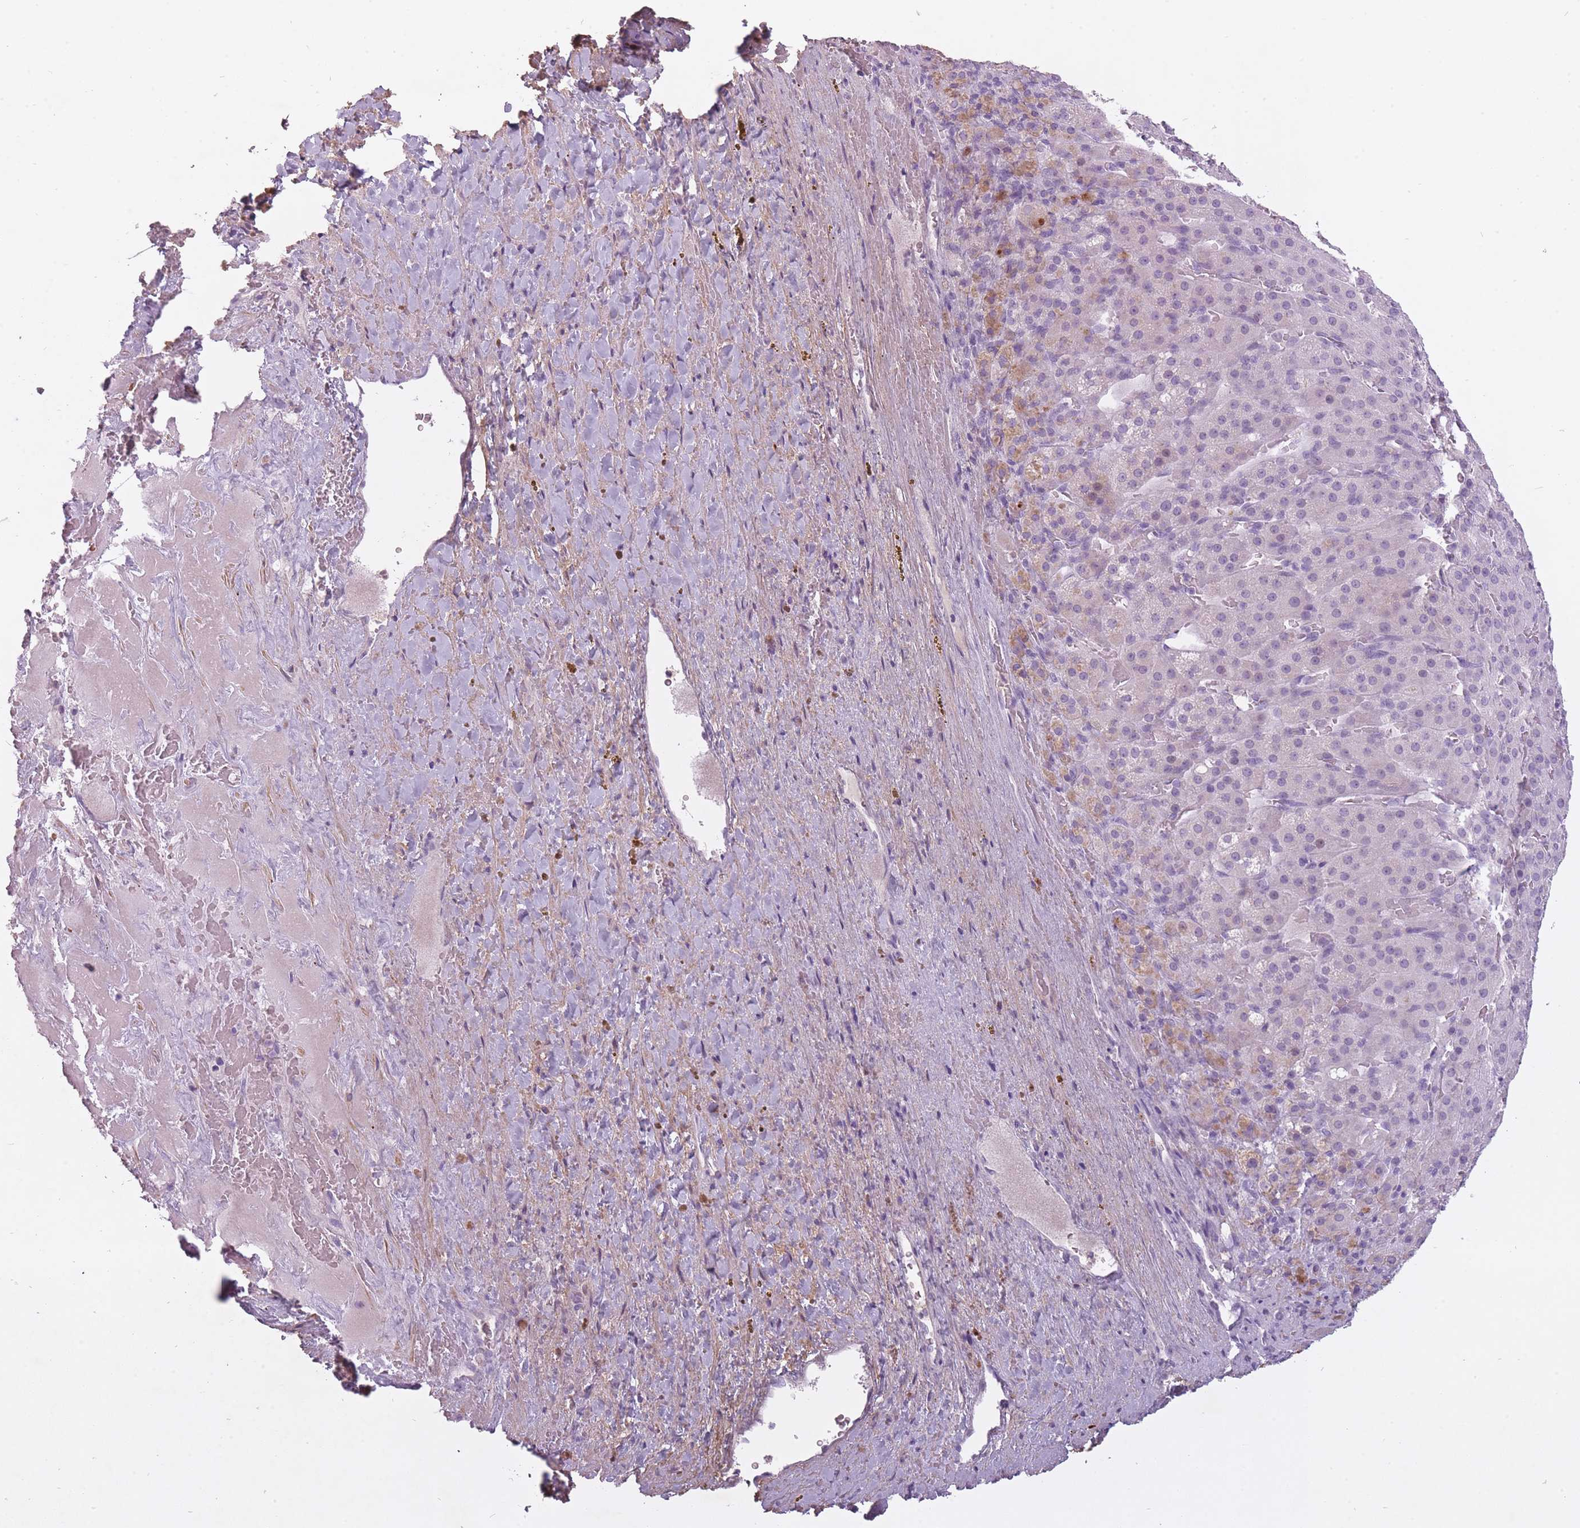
{"staining": {"intensity": "negative", "quantity": "none", "location": "none"}, "tissue": "adrenal gland", "cell_type": "Glandular cells", "image_type": "normal", "snomed": [{"axis": "morphology", "description": "Normal tissue, NOS"}, {"axis": "topography", "description": "Adrenal gland"}], "caption": "DAB immunohistochemical staining of benign human adrenal gland exhibits no significant staining in glandular cells.", "gene": "RFX4", "patient": {"sex": "female", "age": 41}}